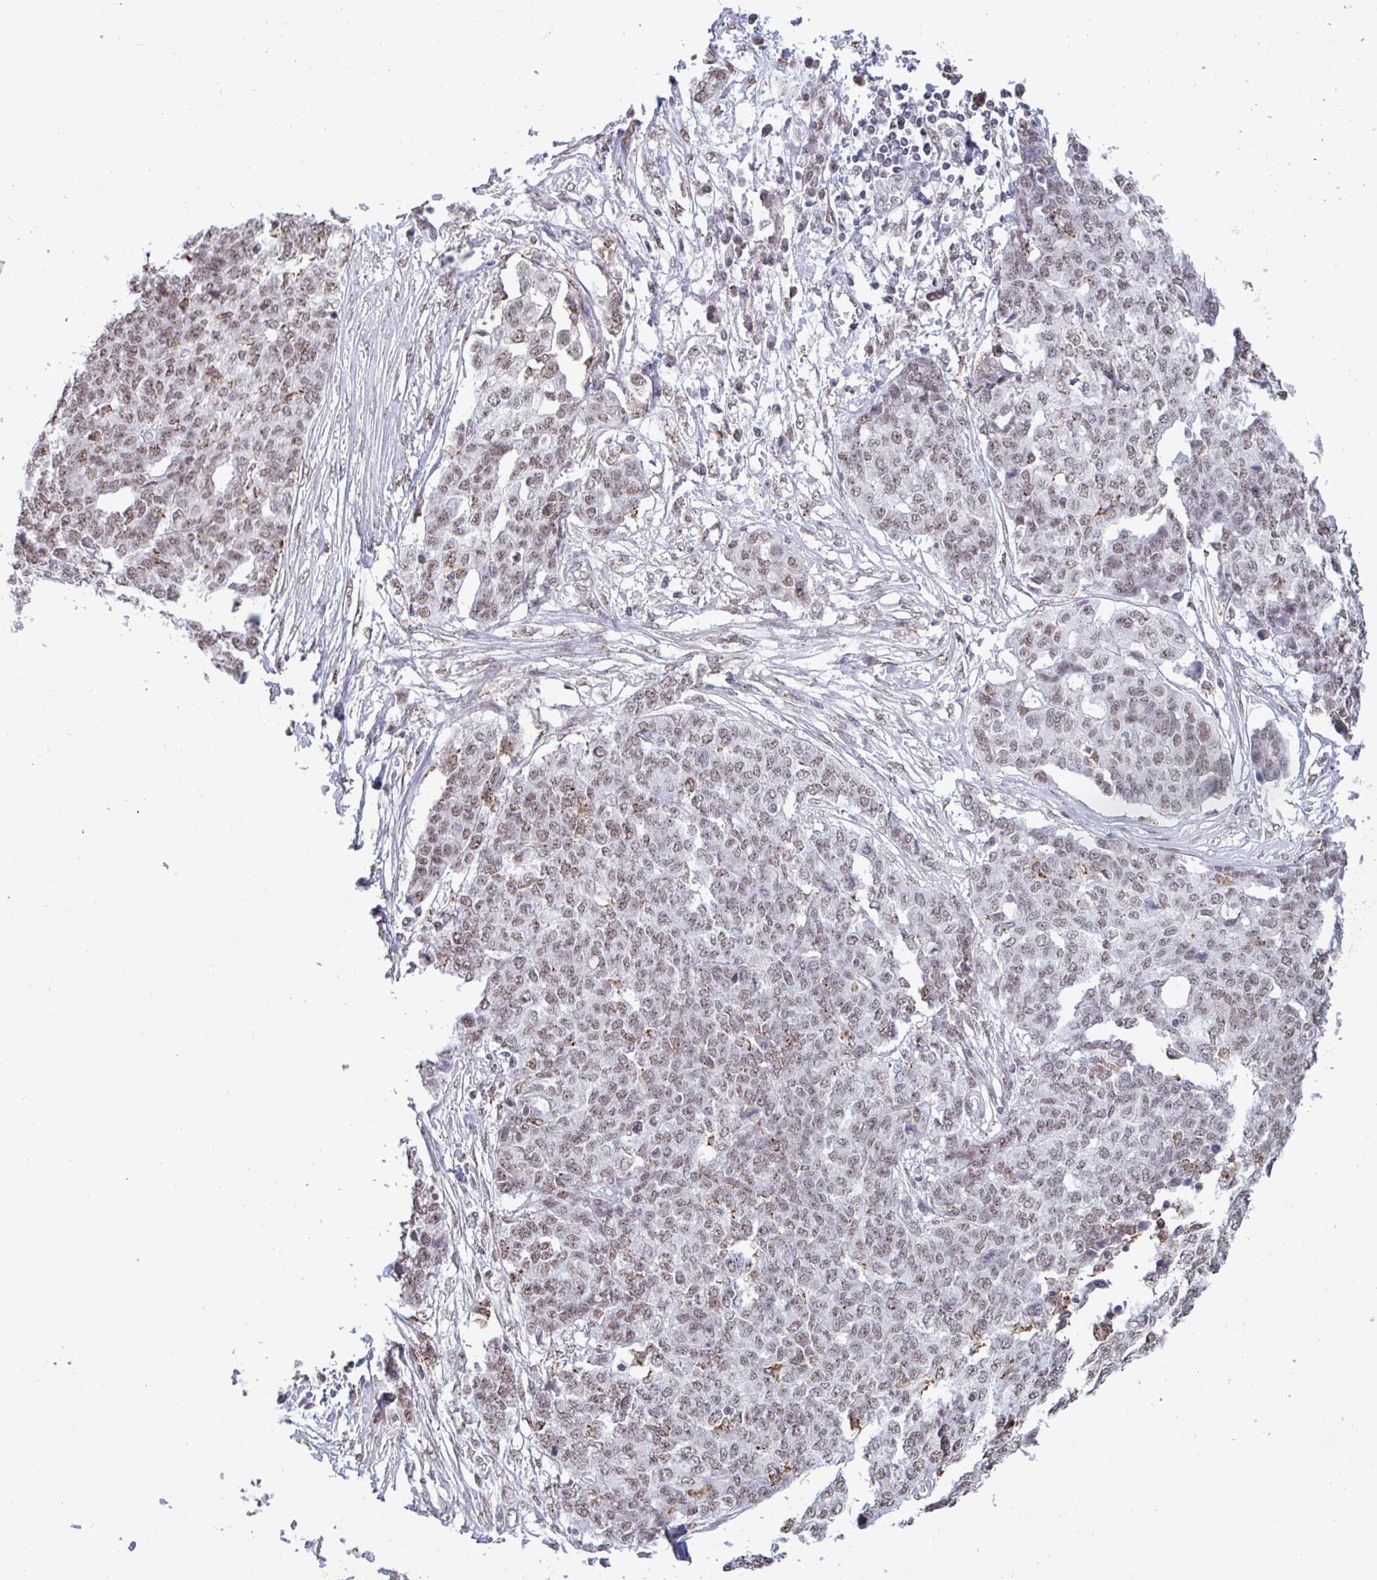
{"staining": {"intensity": "weak", "quantity": ">75%", "location": "nuclear"}, "tissue": "ovarian cancer", "cell_type": "Tumor cells", "image_type": "cancer", "snomed": [{"axis": "morphology", "description": "Cystadenocarcinoma, serous, NOS"}, {"axis": "topography", "description": "Soft tissue"}, {"axis": "topography", "description": "Ovary"}], "caption": "Ovarian cancer tissue reveals weak nuclear expression in approximately >75% of tumor cells", "gene": "PUF60", "patient": {"sex": "female", "age": 57}}